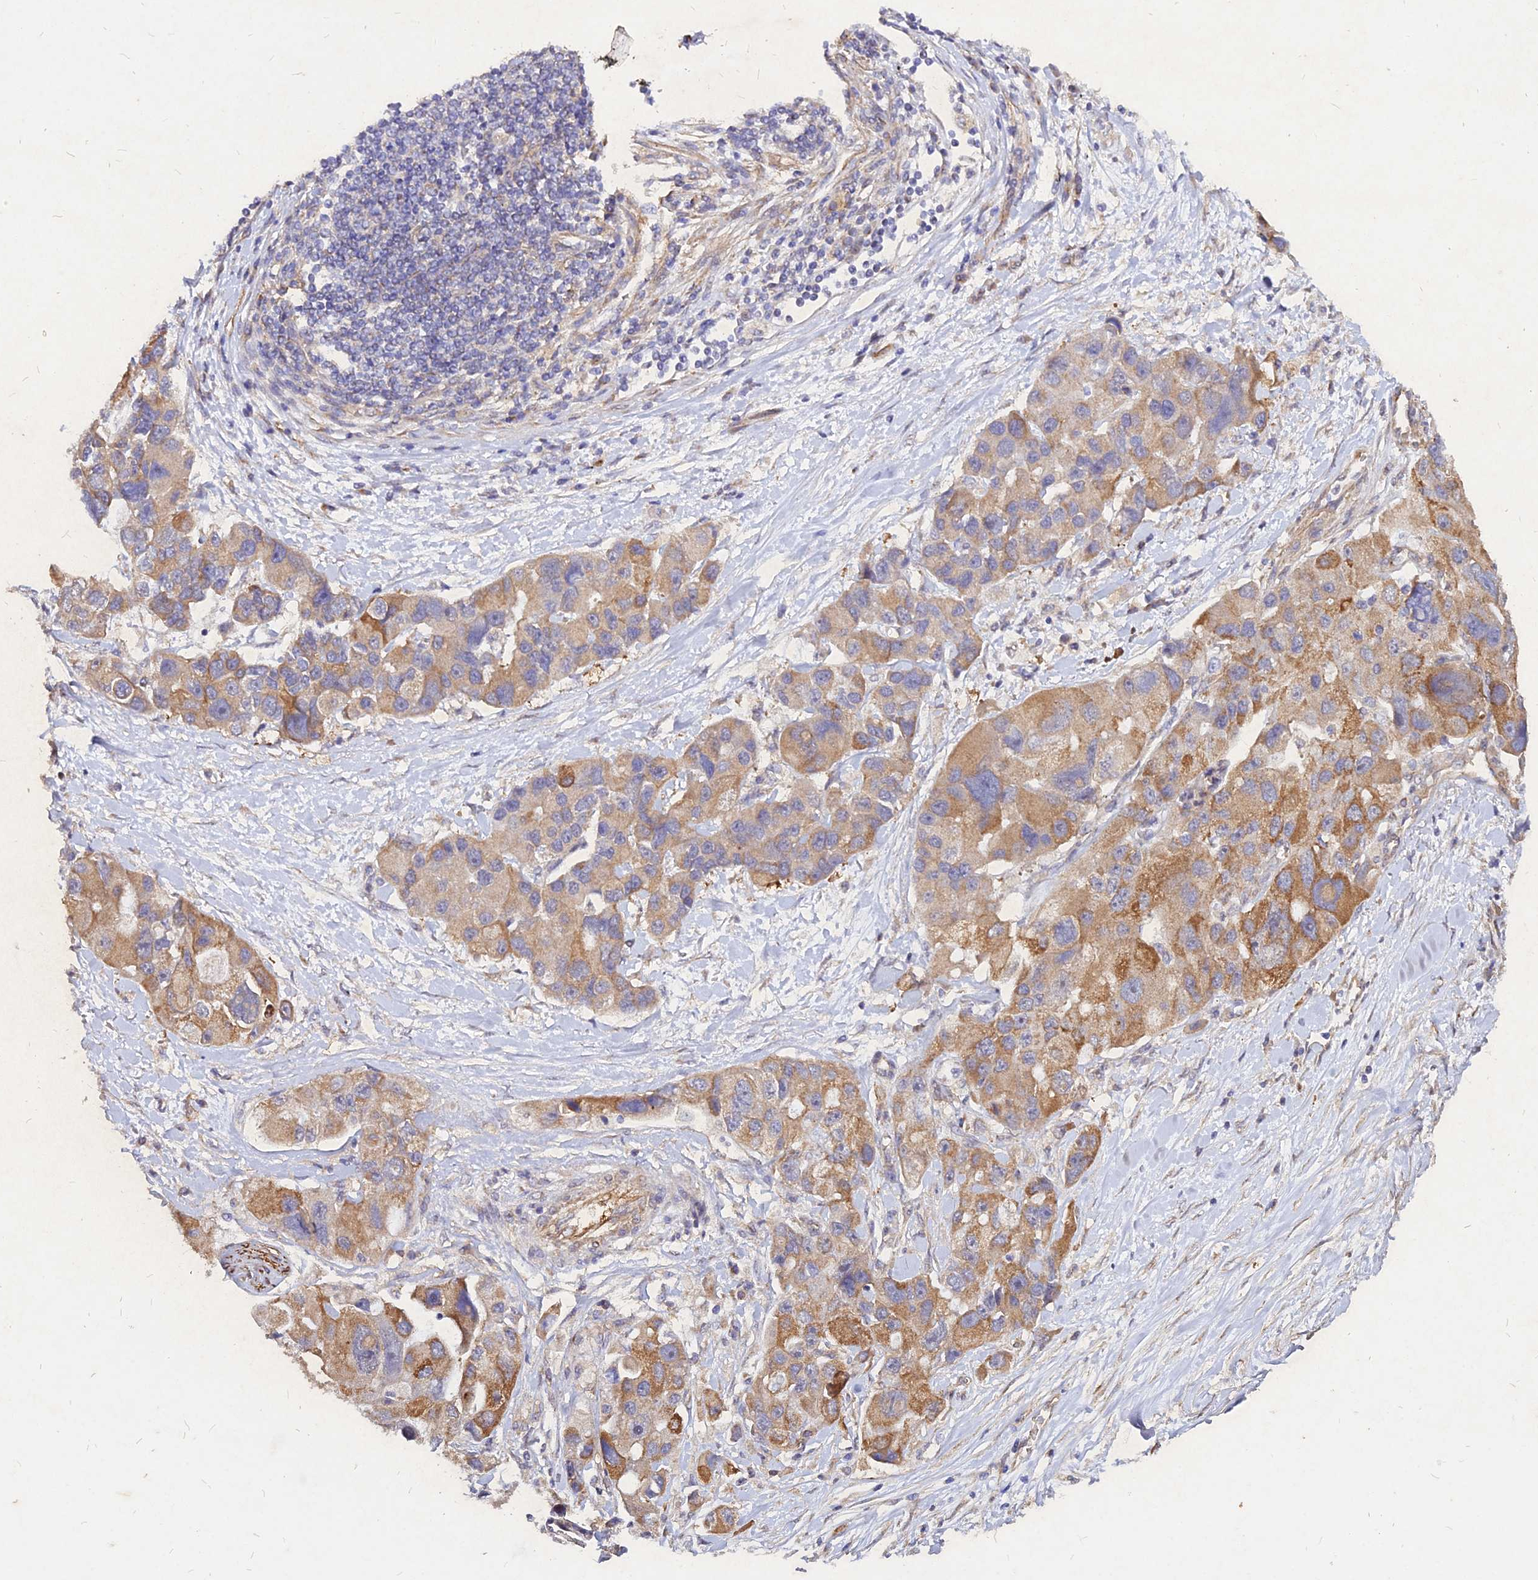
{"staining": {"intensity": "moderate", "quantity": "25%-75%", "location": "cytoplasmic/membranous"}, "tissue": "lung cancer", "cell_type": "Tumor cells", "image_type": "cancer", "snomed": [{"axis": "morphology", "description": "Adenocarcinoma, NOS"}, {"axis": "topography", "description": "Lung"}], "caption": "There is medium levels of moderate cytoplasmic/membranous positivity in tumor cells of lung cancer (adenocarcinoma), as demonstrated by immunohistochemical staining (brown color).", "gene": "SKA1", "patient": {"sex": "female", "age": 54}}